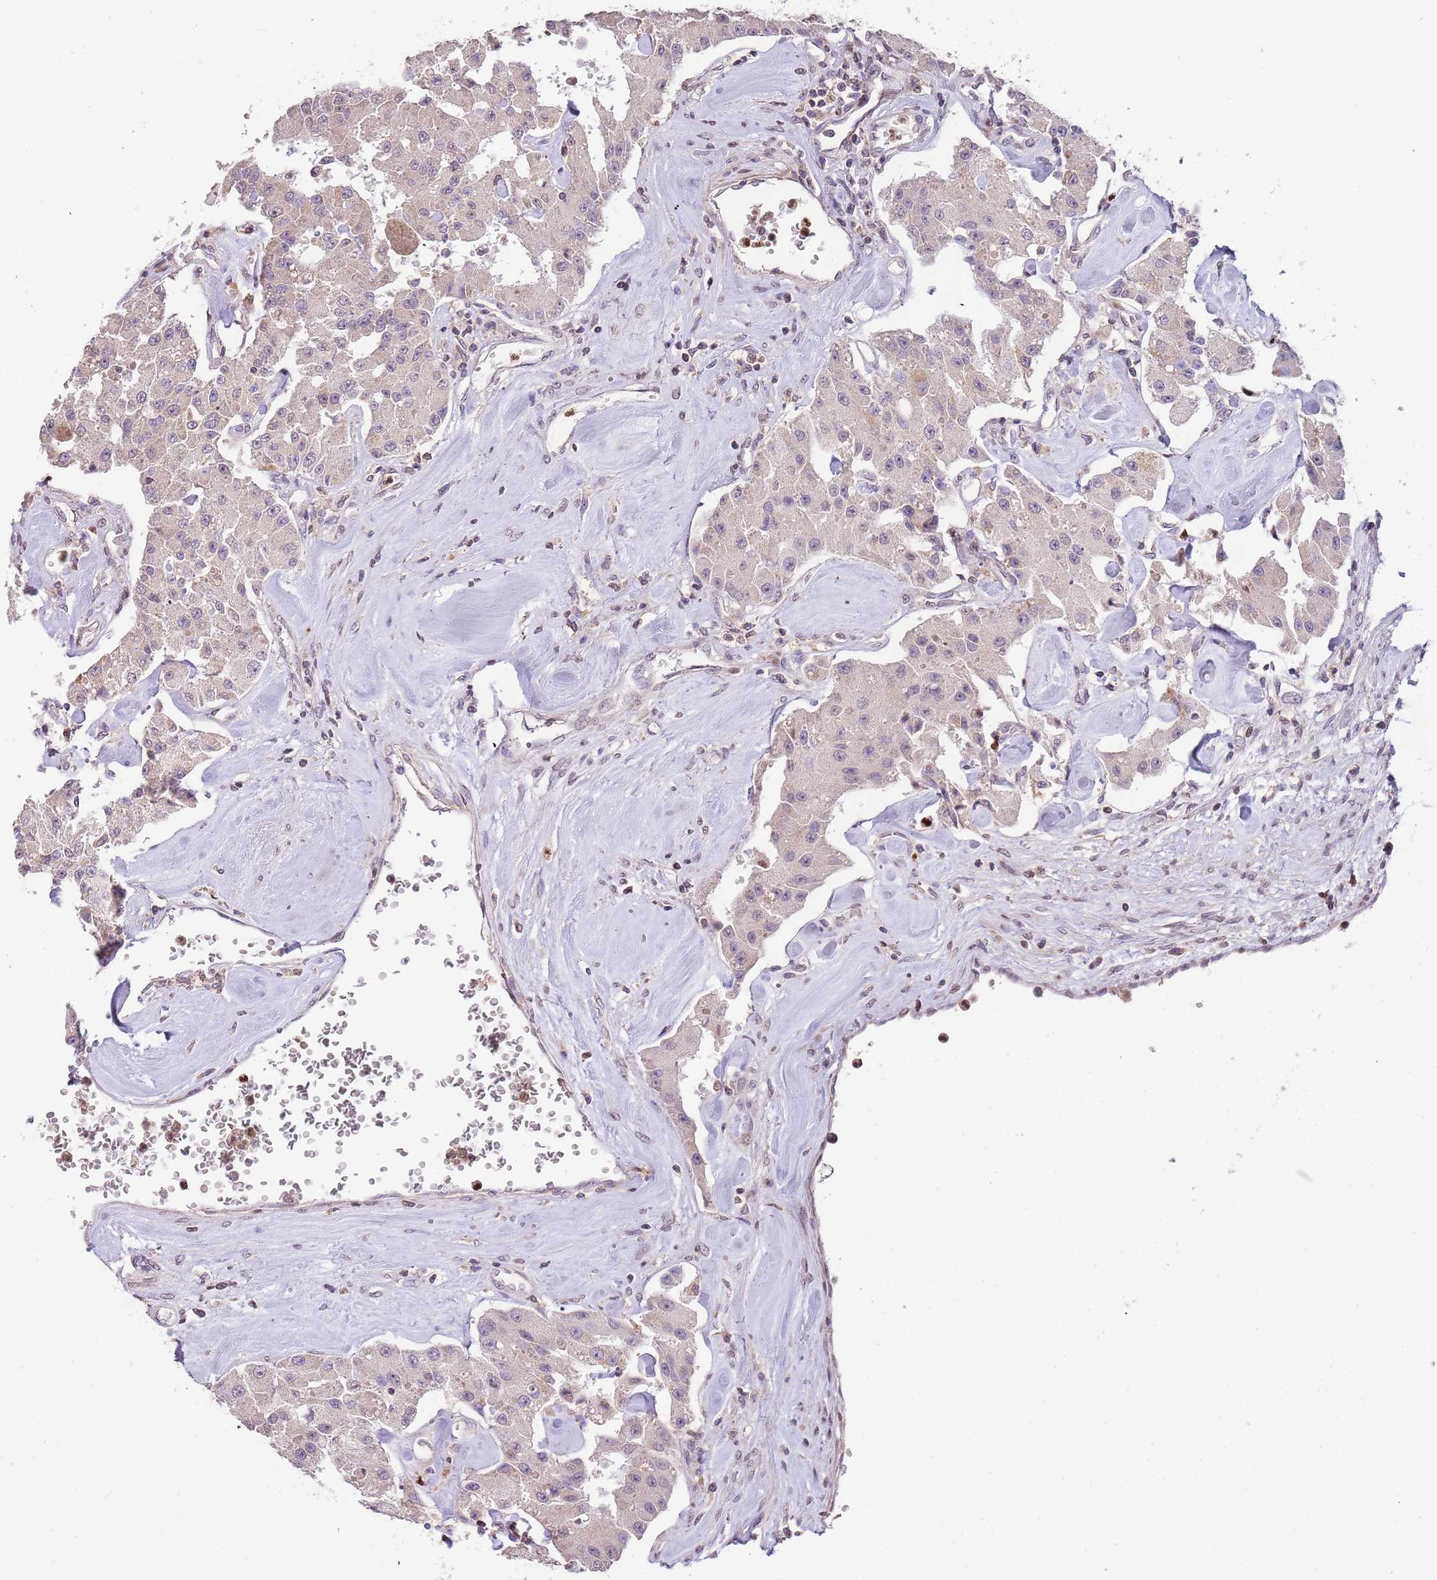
{"staining": {"intensity": "negative", "quantity": "none", "location": "none"}, "tissue": "carcinoid", "cell_type": "Tumor cells", "image_type": "cancer", "snomed": [{"axis": "morphology", "description": "Carcinoid, malignant, NOS"}, {"axis": "topography", "description": "Pancreas"}], "caption": "Immunohistochemistry (IHC) photomicrograph of neoplastic tissue: human carcinoid stained with DAB (3,3'-diaminobenzidine) displays no significant protein expression in tumor cells.", "gene": "SLC16A4", "patient": {"sex": "male", "age": 41}}